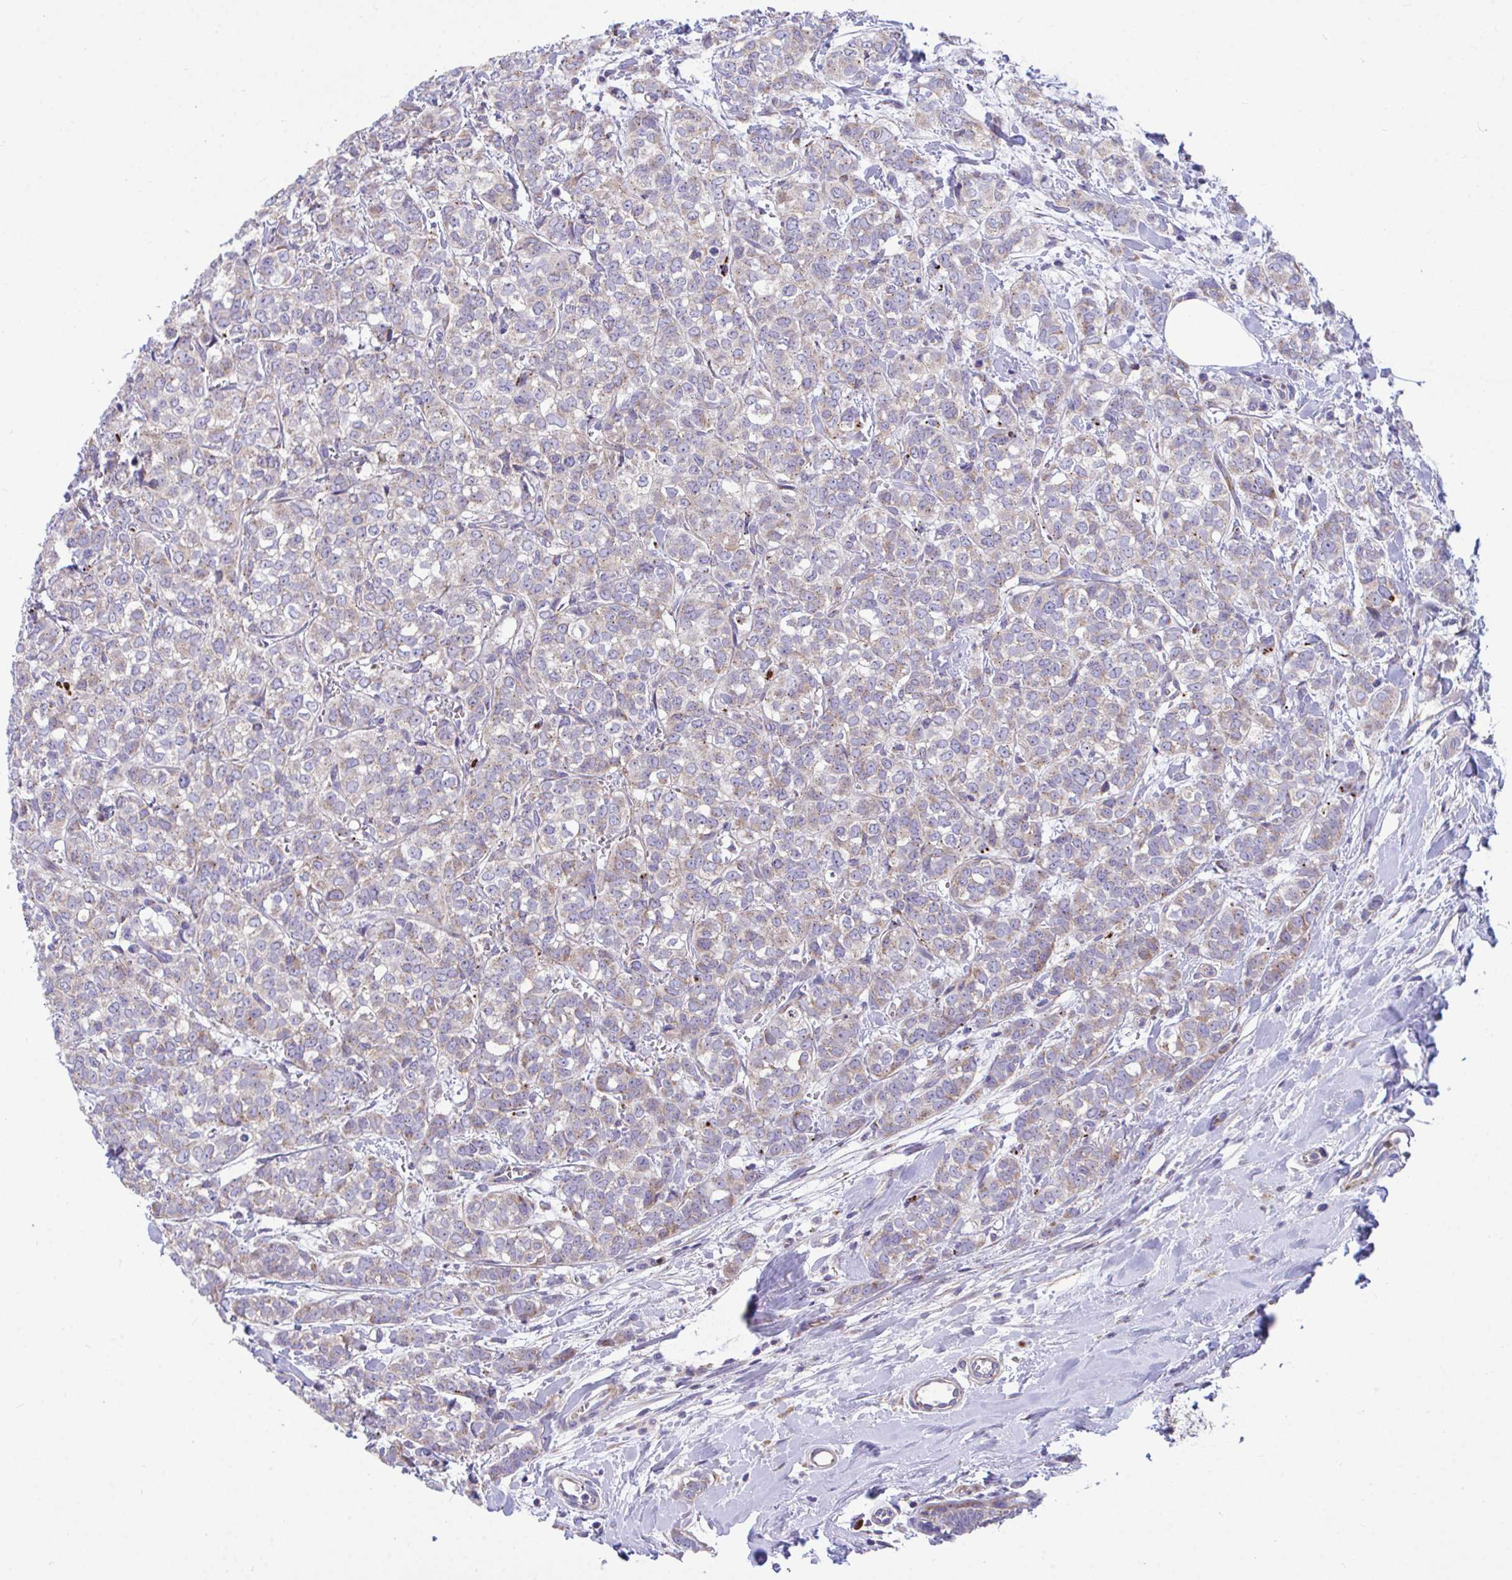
{"staining": {"intensity": "weak", "quantity": "25%-75%", "location": "cytoplasmic/membranous"}, "tissue": "breast cancer", "cell_type": "Tumor cells", "image_type": "cancer", "snomed": [{"axis": "morphology", "description": "Duct carcinoma"}, {"axis": "topography", "description": "Breast"}], "caption": "Tumor cells reveal low levels of weak cytoplasmic/membranous expression in about 25%-75% of cells in invasive ductal carcinoma (breast).", "gene": "MRPS16", "patient": {"sex": "female", "age": 61}}